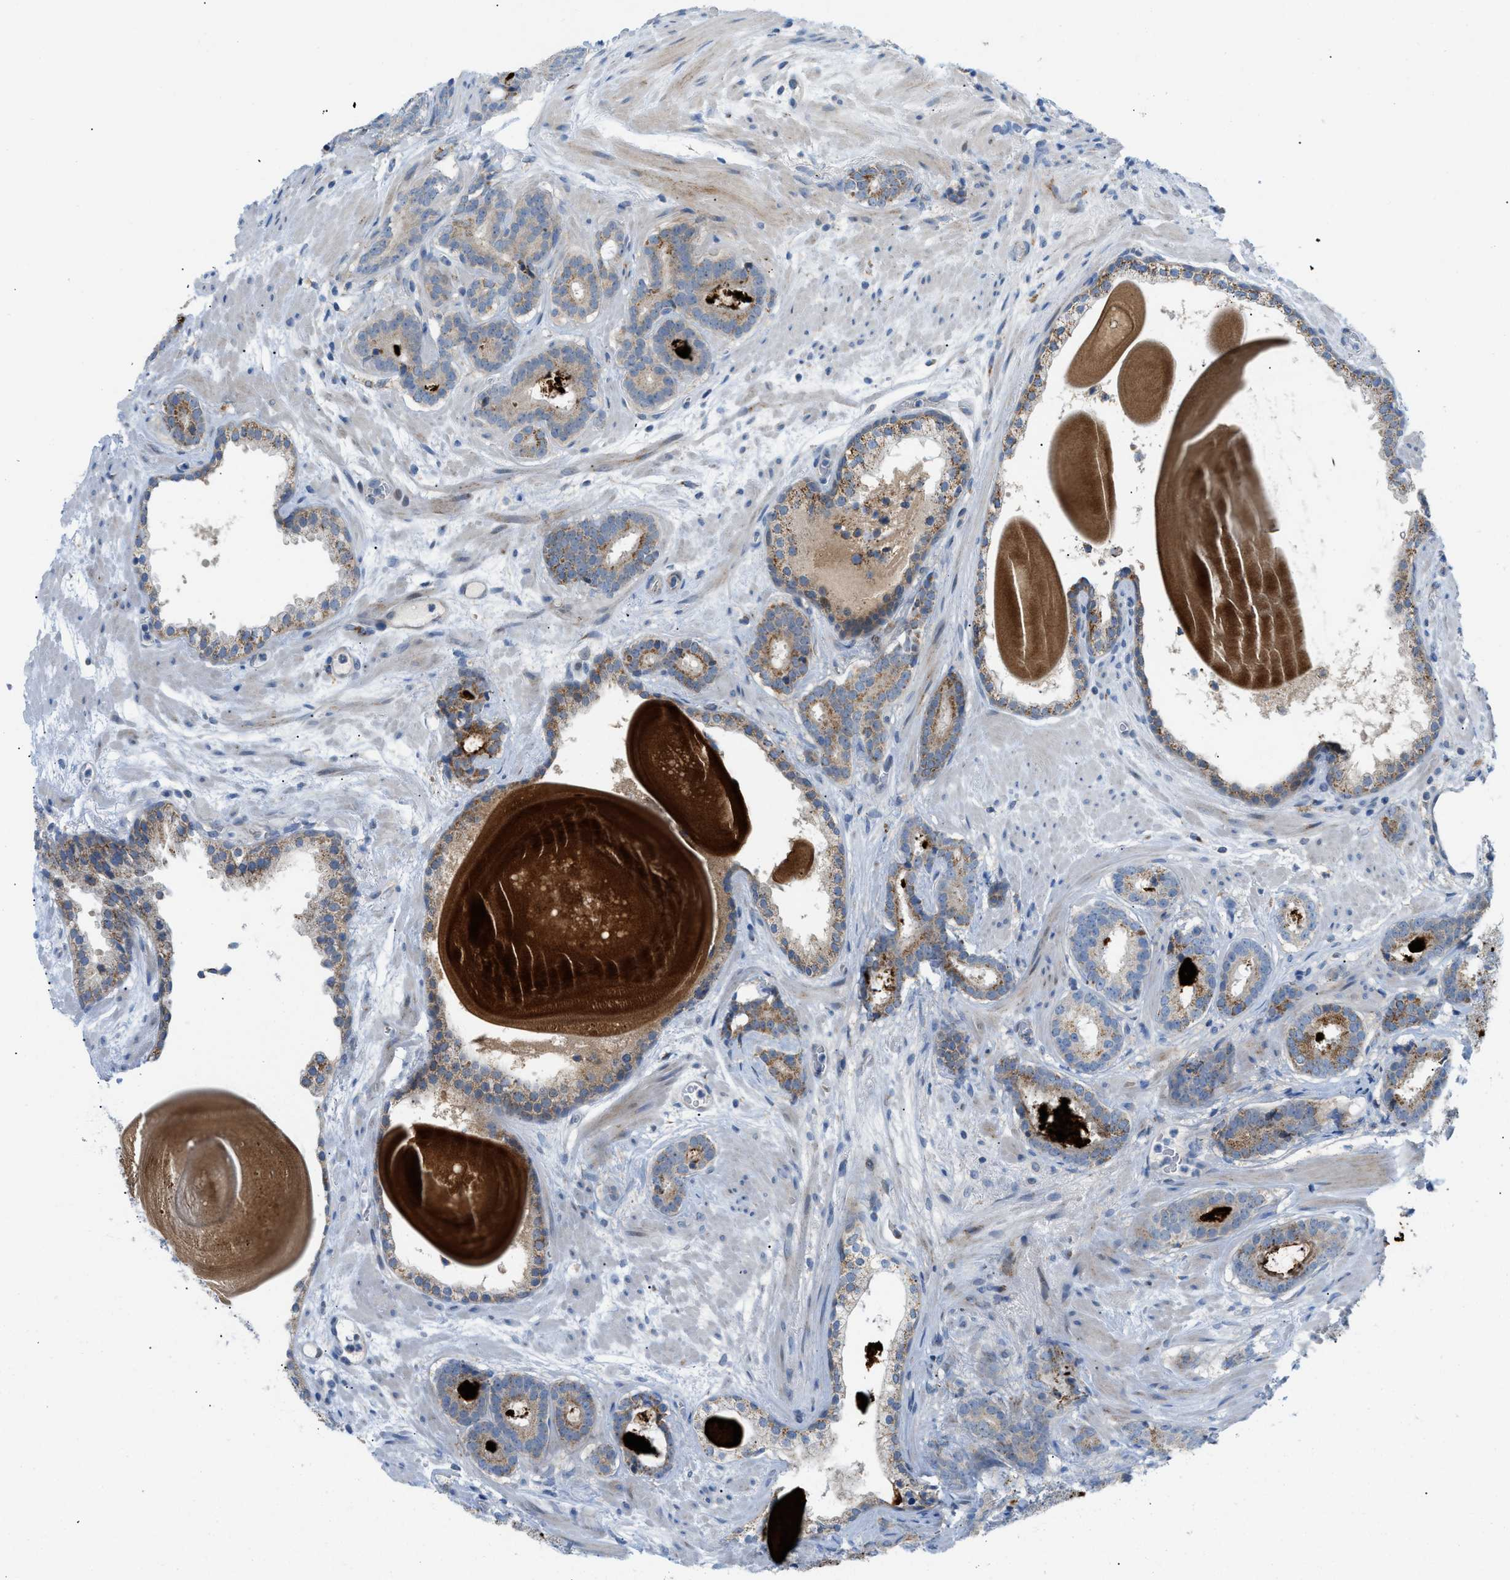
{"staining": {"intensity": "weak", "quantity": "25%-75%", "location": "cytoplasmic/membranous"}, "tissue": "prostate cancer", "cell_type": "Tumor cells", "image_type": "cancer", "snomed": [{"axis": "morphology", "description": "Adenocarcinoma, Low grade"}, {"axis": "topography", "description": "Prostate"}], "caption": "A brown stain highlights weak cytoplasmic/membranous staining of a protein in human prostate adenocarcinoma (low-grade) tumor cells.", "gene": "RBBP9", "patient": {"sex": "male", "age": 69}}